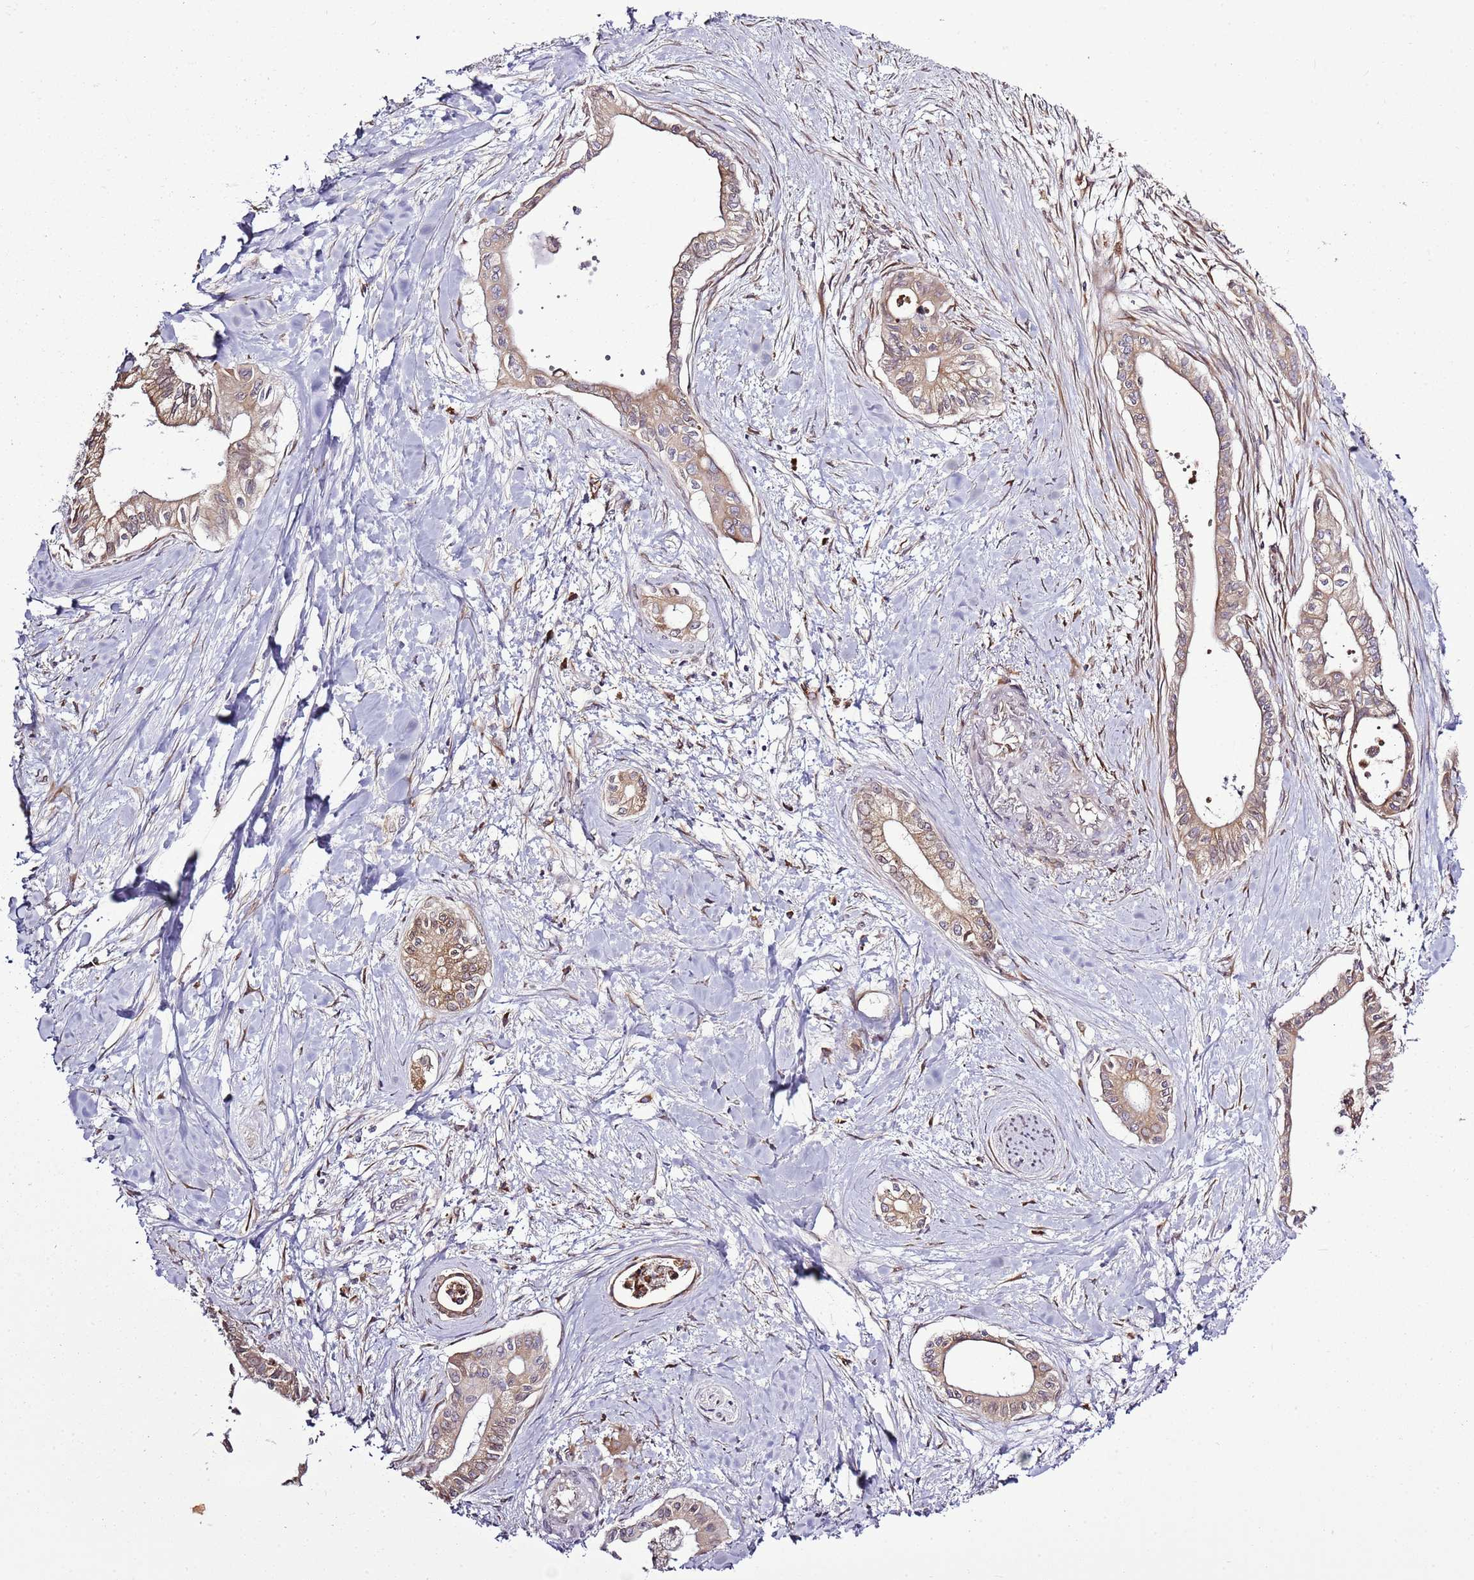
{"staining": {"intensity": "moderate", "quantity": "25%-75%", "location": "cytoplasmic/membranous"}, "tissue": "pancreatic cancer", "cell_type": "Tumor cells", "image_type": "cancer", "snomed": [{"axis": "morphology", "description": "Adenocarcinoma, NOS"}, {"axis": "topography", "description": "Pancreas"}], "caption": "Pancreatic adenocarcinoma stained with DAB (3,3'-diaminobenzidine) immunohistochemistry (IHC) exhibits medium levels of moderate cytoplasmic/membranous expression in approximately 25%-75% of tumor cells.", "gene": "TMED10", "patient": {"sex": "male", "age": 78}}